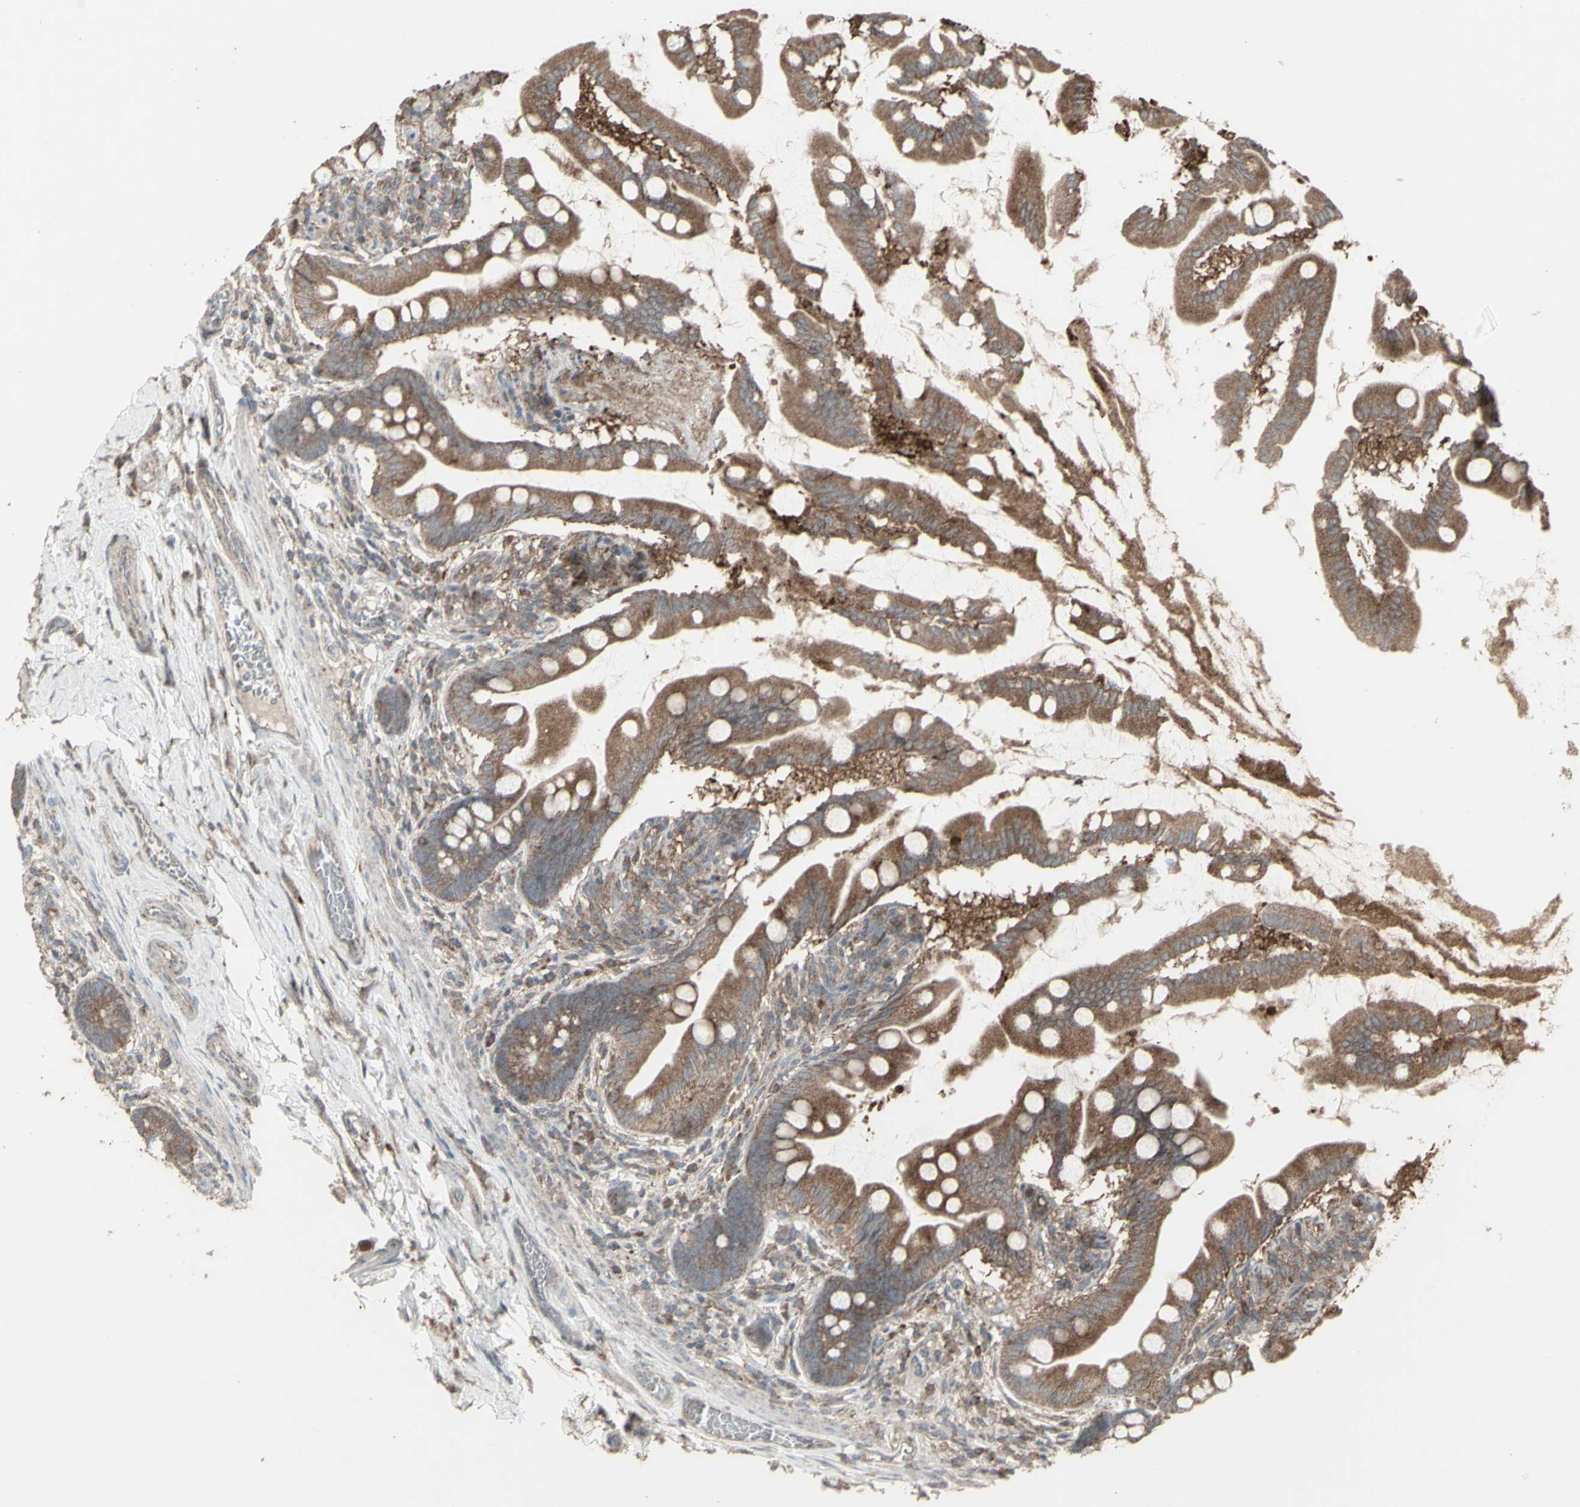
{"staining": {"intensity": "moderate", "quantity": ">75%", "location": "cytoplasmic/membranous"}, "tissue": "small intestine", "cell_type": "Glandular cells", "image_type": "normal", "snomed": [{"axis": "morphology", "description": "Normal tissue, NOS"}, {"axis": "topography", "description": "Small intestine"}], "caption": "The immunohistochemical stain highlights moderate cytoplasmic/membranous positivity in glandular cells of normal small intestine. The staining was performed using DAB (3,3'-diaminobenzidine) to visualize the protein expression in brown, while the nuclei were stained in blue with hematoxylin (Magnification: 20x).", "gene": "RNASEL", "patient": {"sex": "female", "age": 56}}